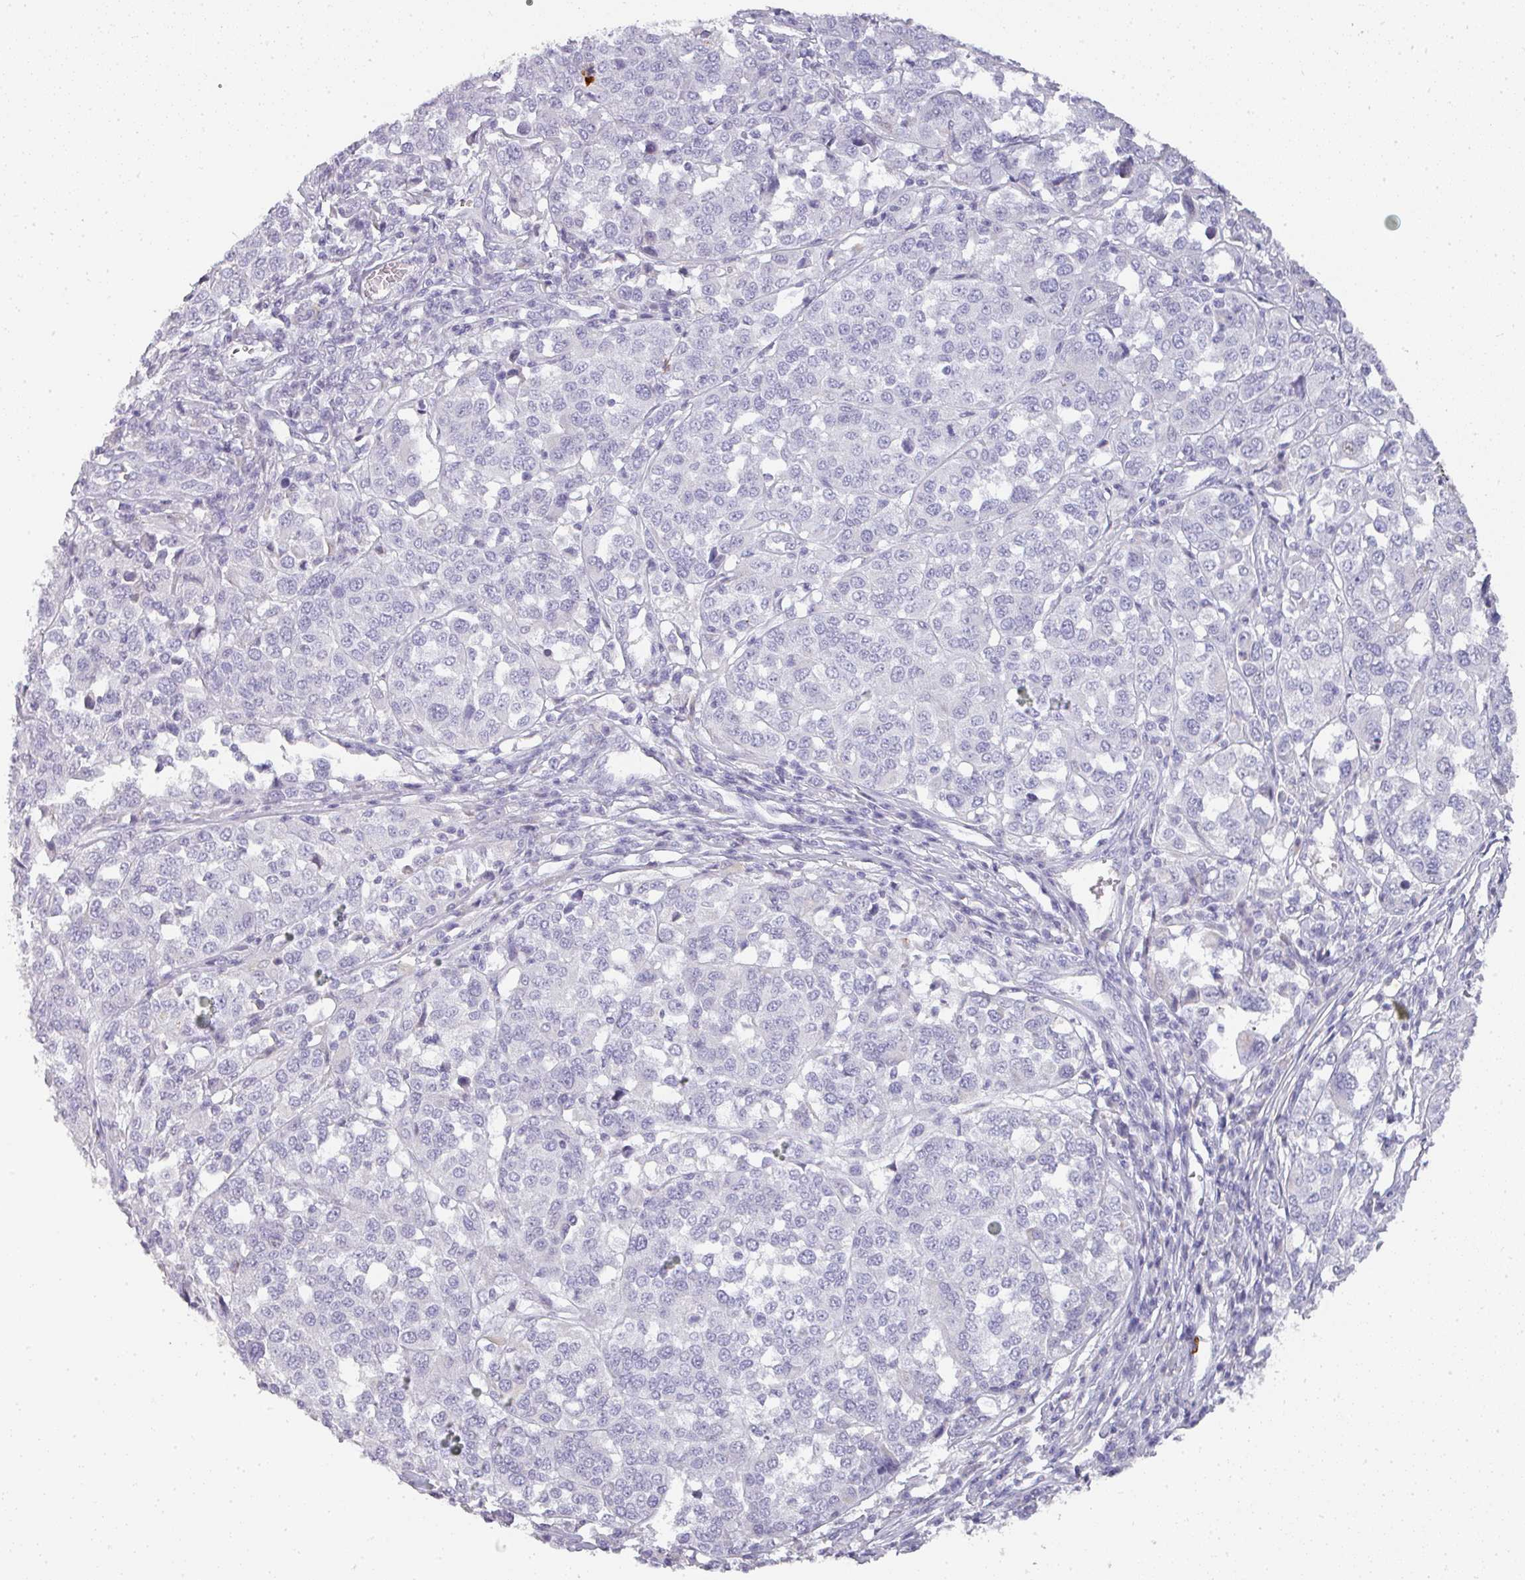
{"staining": {"intensity": "negative", "quantity": "none", "location": "none"}, "tissue": "melanoma", "cell_type": "Tumor cells", "image_type": "cancer", "snomed": [{"axis": "morphology", "description": "Malignant melanoma, Metastatic site"}, {"axis": "topography", "description": "Lymph node"}], "caption": "DAB (3,3'-diaminobenzidine) immunohistochemical staining of melanoma exhibits no significant expression in tumor cells.", "gene": "CAMP", "patient": {"sex": "male", "age": 44}}